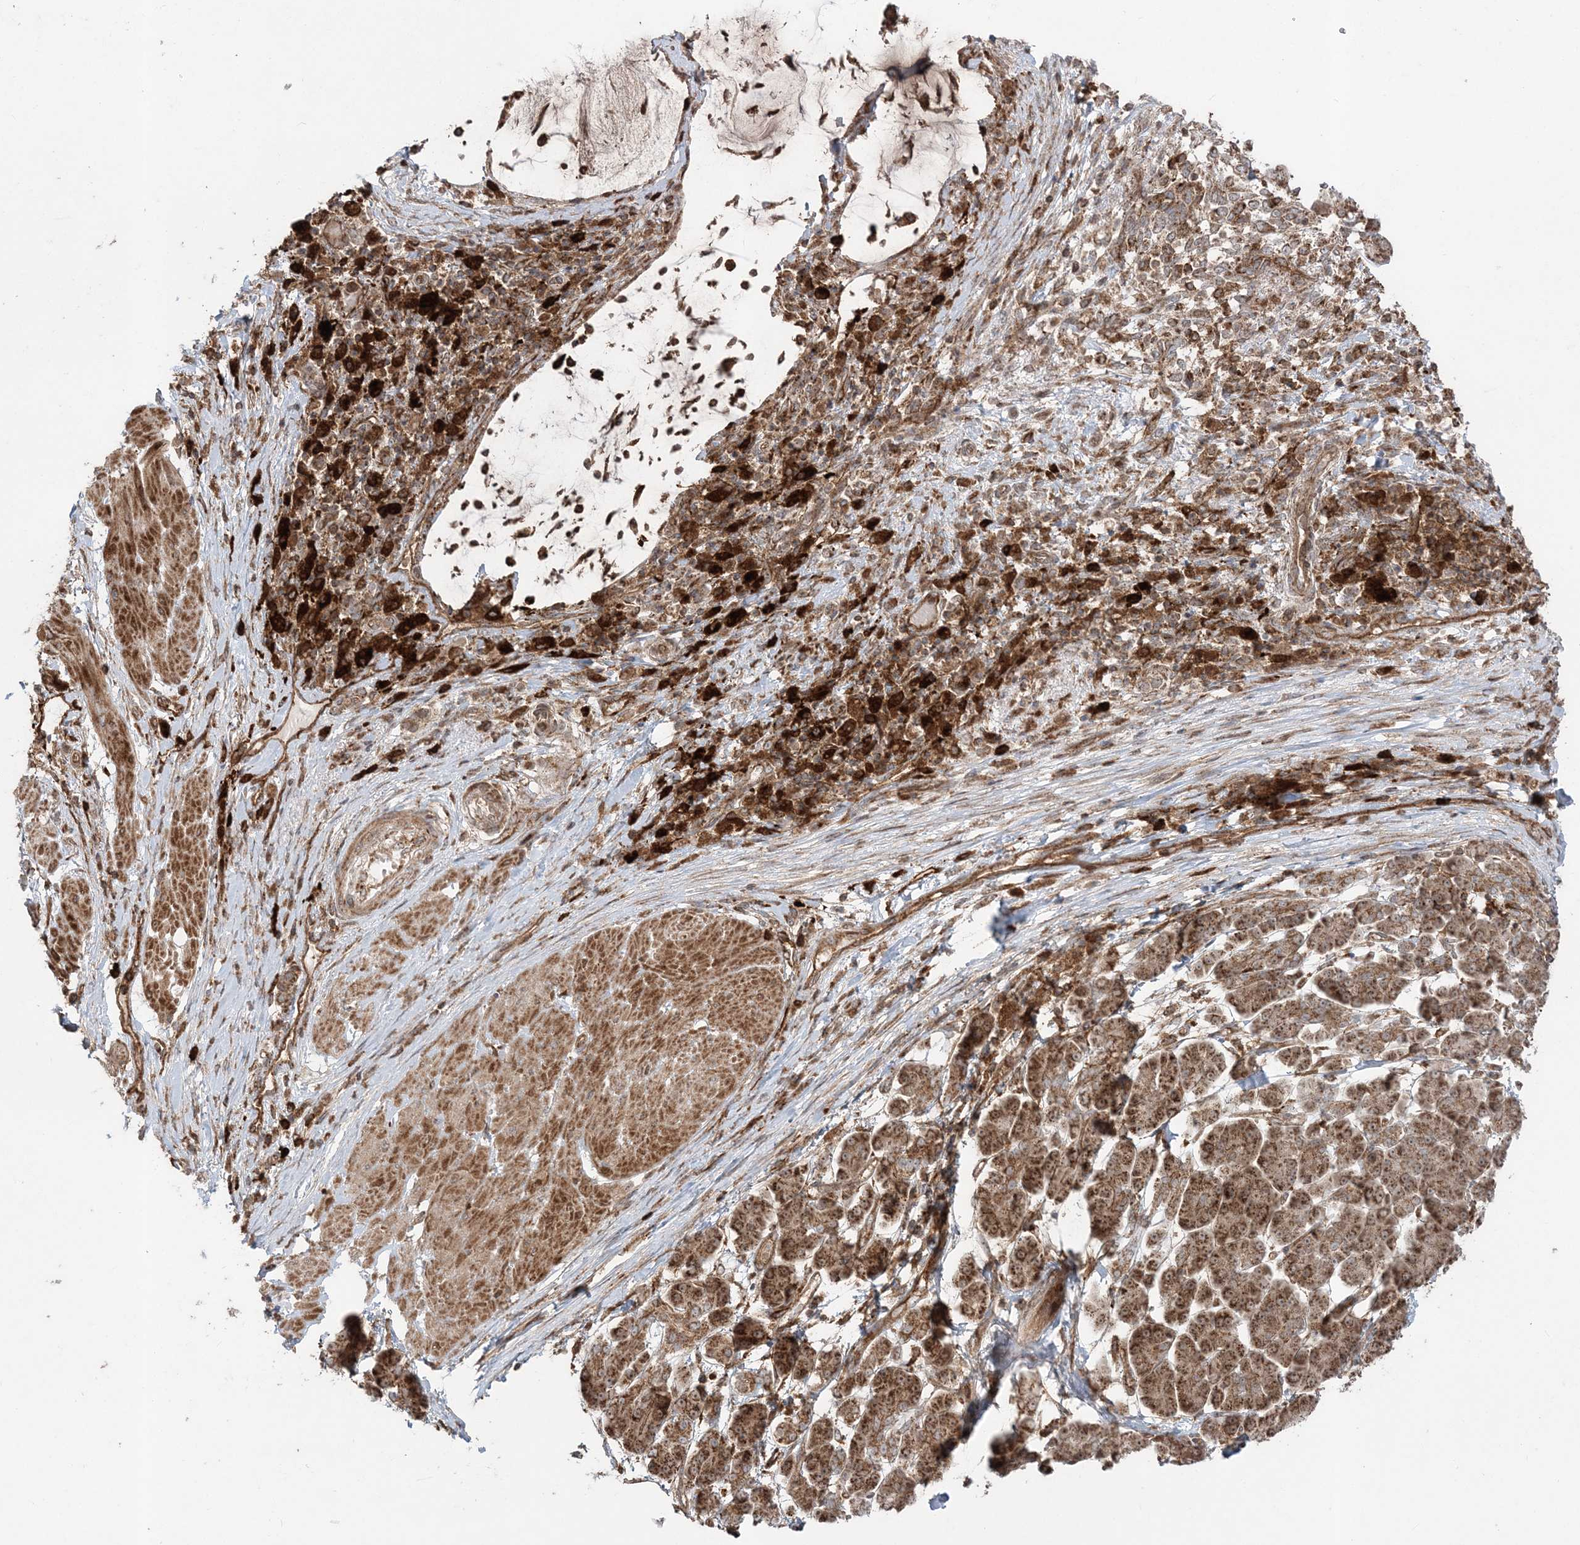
{"staining": {"intensity": "moderate", "quantity": ">75%", "location": "cytoplasmic/membranous"}, "tissue": "pancreatic cancer", "cell_type": "Tumor cells", "image_type": "cancer", "snomed": [{"axis": "morphology", "description": "Adenocarcinoma, NOS"}, {"axis": "topography", "description": "Pancreas"}], "caption": "About >75% of tumor cells in pancreatic cancer exhibit moderate cytoplasmic/membranous protein expression as visualized by brown immunohistochemical staining.", "gene": "LRPPRC", "patient": {"sex": "male", "age": 68}}